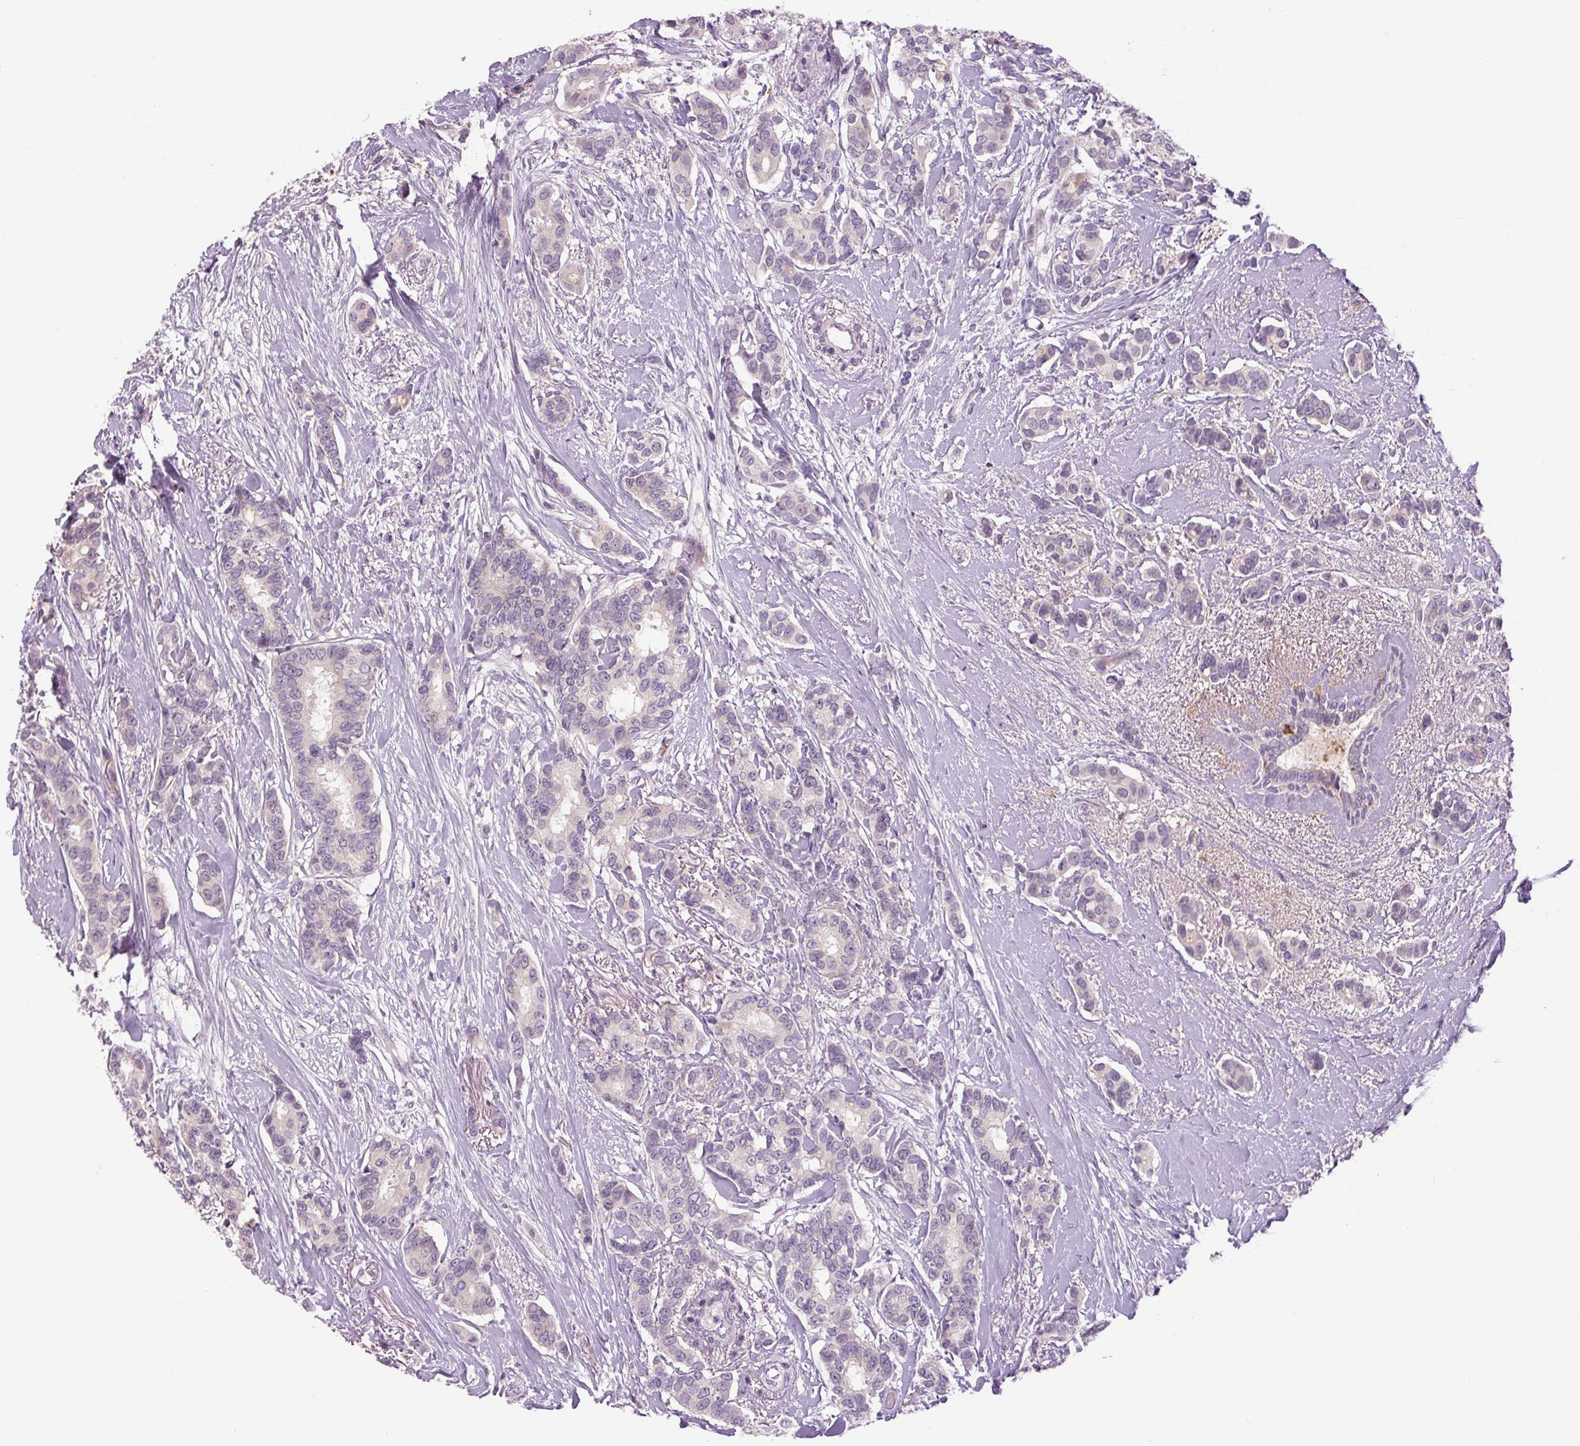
{"staining": {"intensity": "negative", "quantity": "none", "location": "none"}, "tissue": "breast cancer", "cell_type": "Tumor cells", "image_type": "cancer", "snomed": [{"axis": "morphology", "description": "Duct carcinoma"}, {"axis": "topography", "description": "Breast"}], "caption": "Protein analysis of breast cancer reveals no significant staining in tumor cells.", "gene": "TMEM100", "patient": {"sex": "female", "age": 73}}